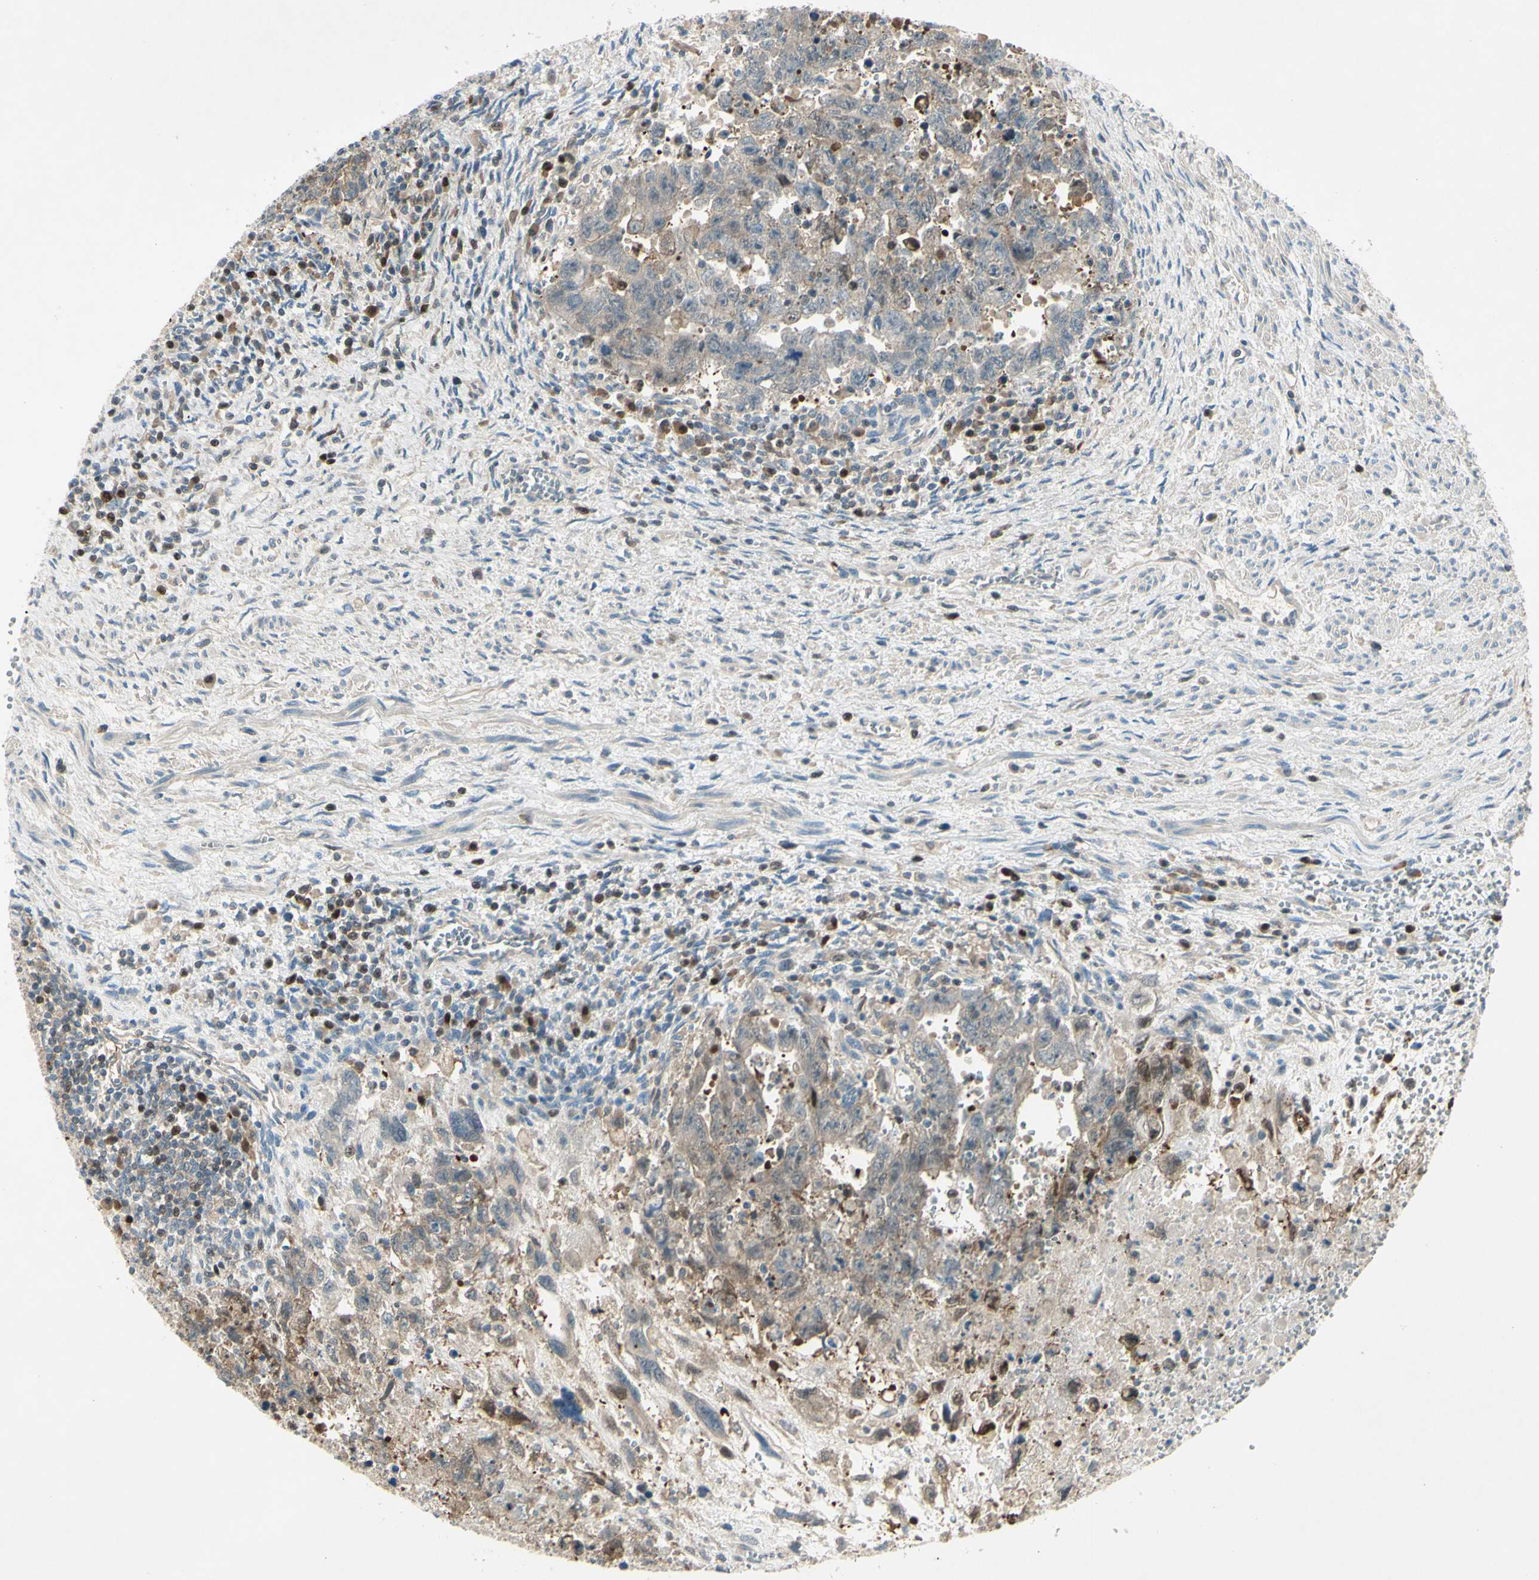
{"staining": {"intensity": "weak", "quantity": ">75%", "location": "cytoplasmic/membranous"}, "tissue": "testis cancer", "cell_type": "Tumor cells", "image_type": "cancer", "snomed": [{"axis": "morphology", "description": "Carcinoma, Embryonal, NOS"}, {"axis": "topography", "description": "Testis"}], "caption": "Brown immunohistochemical staining in testis cancer demonstrates weak cytoplasmic/membranous expression in about >75% of tumor cells.", "gene": "C1orf159", "patient": {"sex": "male", "age": 28}}